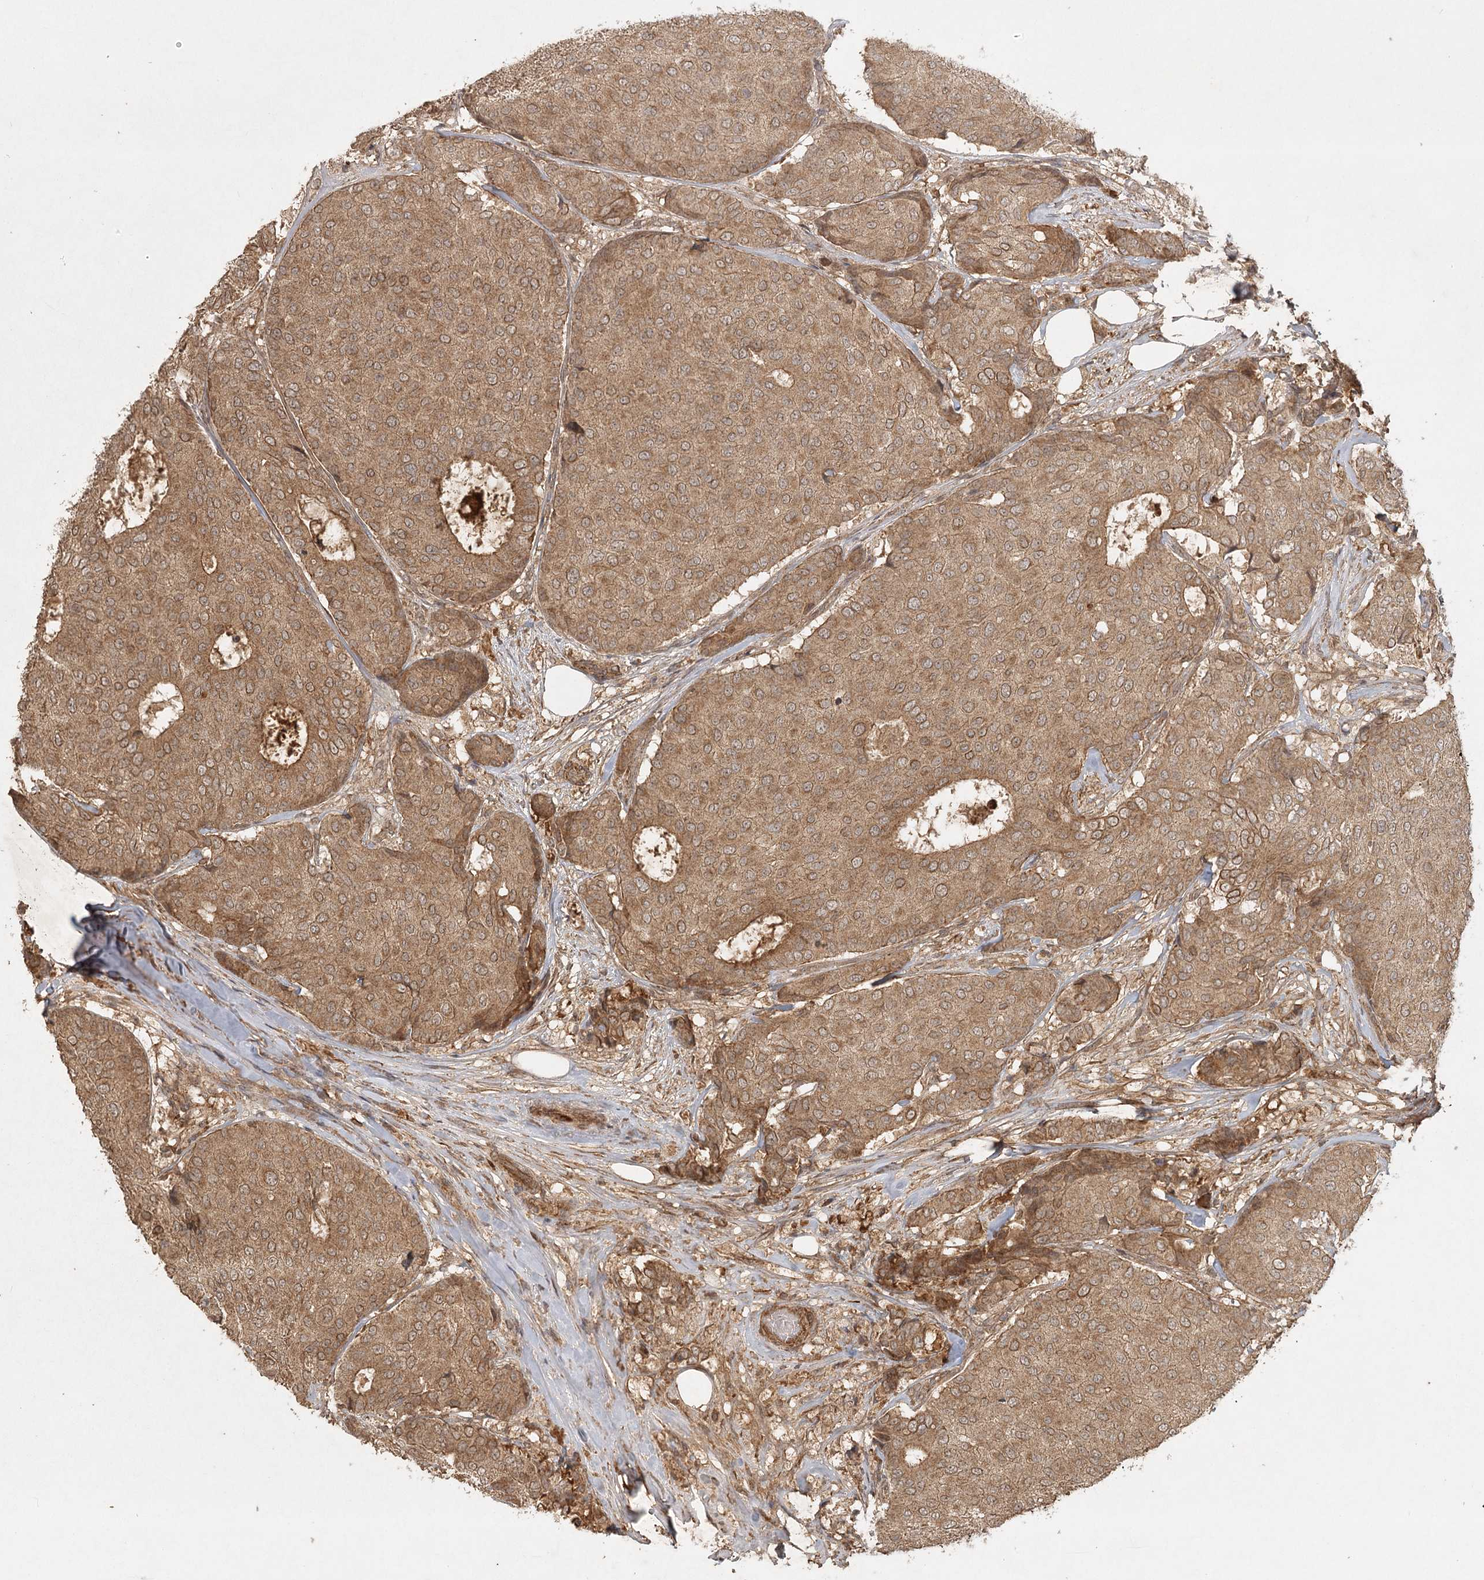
{"staining": {"intensity": "moderate", "quantity": ">75%", "location": "cytoplasmic/membranous"}, "tissue": "breast cancer", "cell_type": "Tumor cells", "image_type": "cancer", "snomed": [{"axis": "morphology", "description": "Duct carcinoma"}, {"axis": "topography", "description": "Breast"}], "caption": "IHC micrograph of breast cancer stained for a protein (brown), which shows medium levels of moderate cytoplasmic/membranous positivity in approximately >75% of tumor cells.", "gene": "ARL13A", "patient": {"sex": "female", "age": 75}}